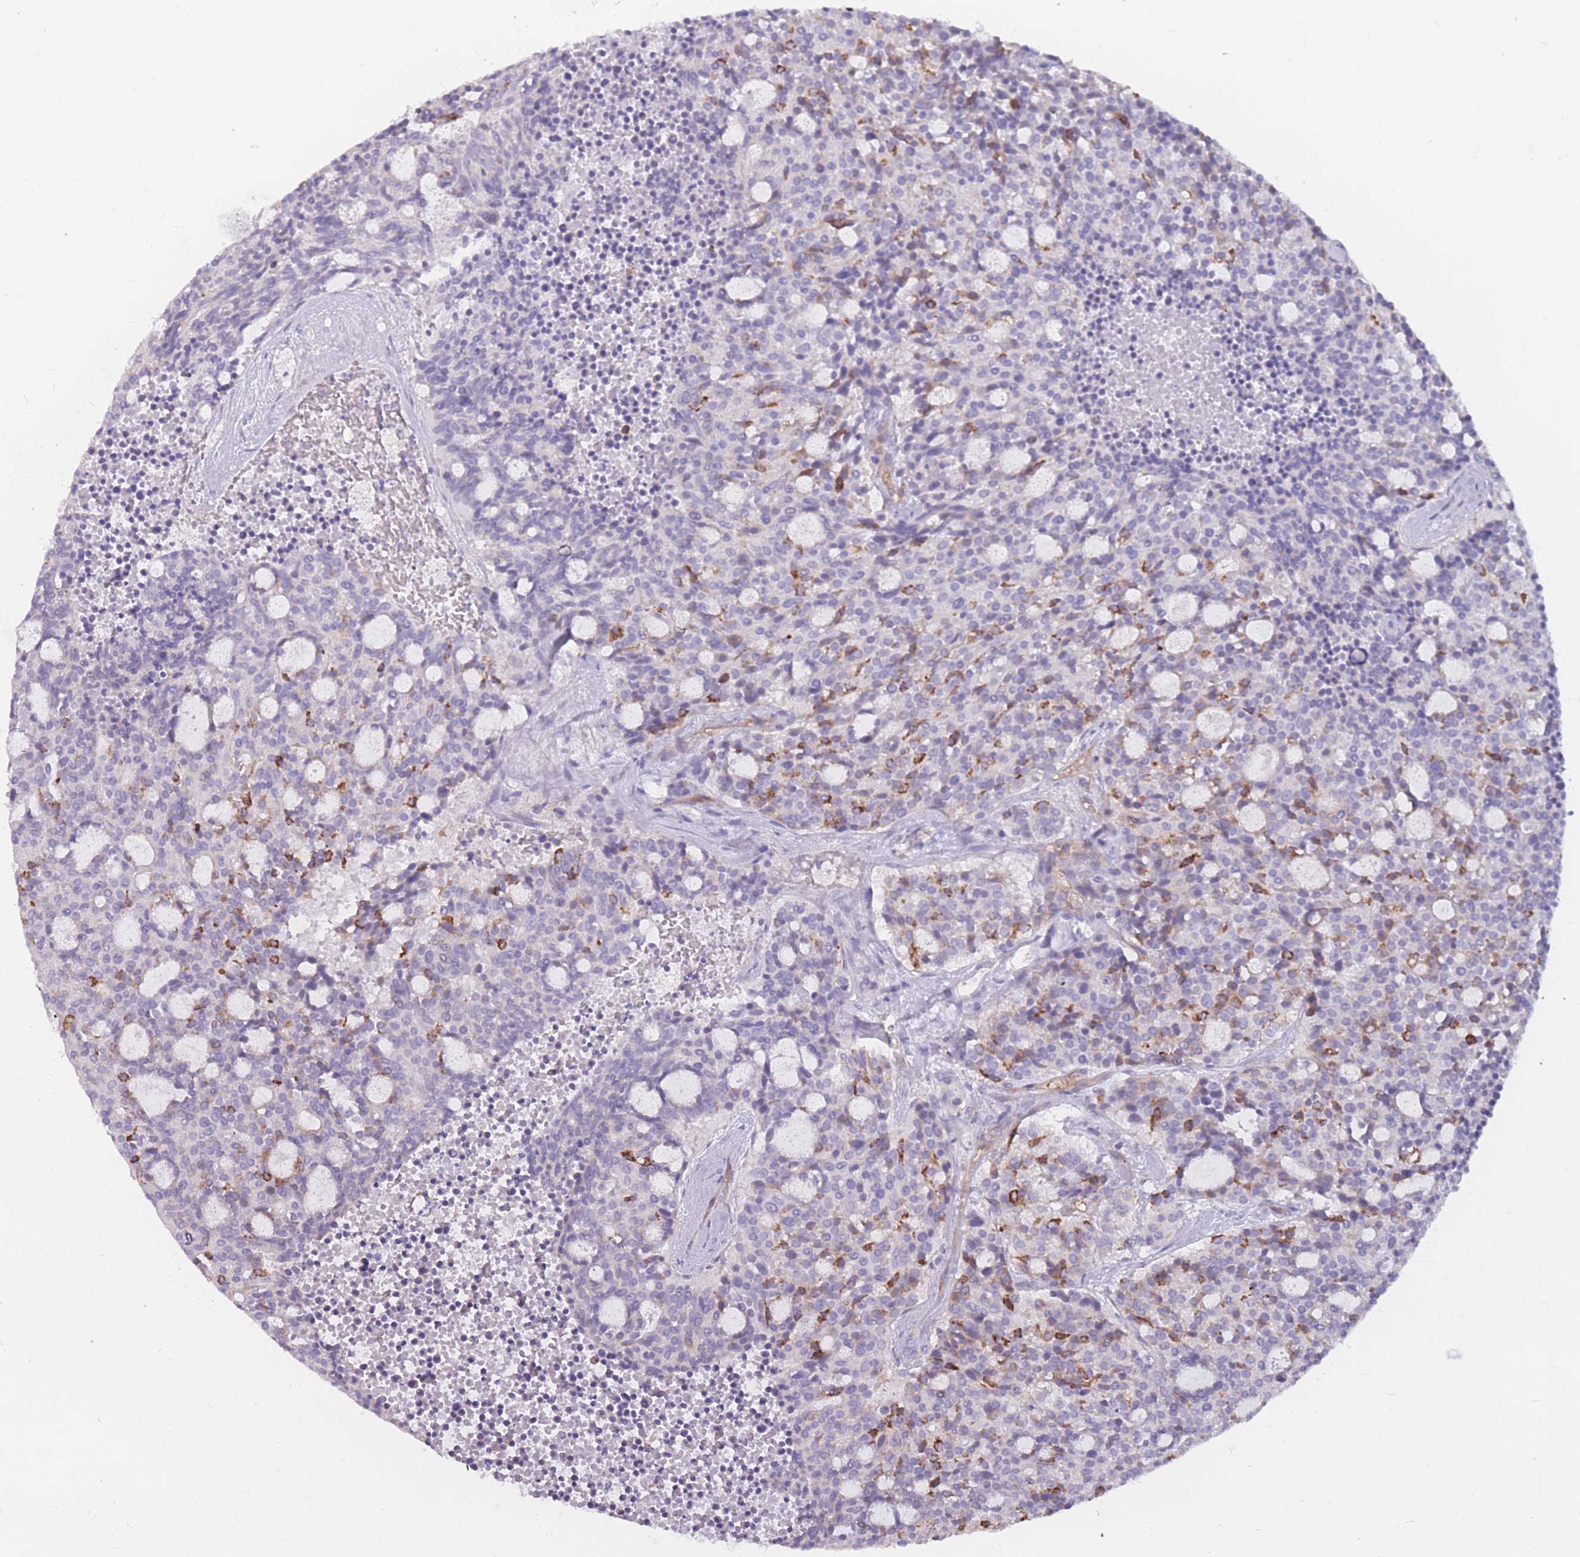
{"staining": {"intensity": "moderate", "quantity": "<25%", "location": "cytoplasmic/membranous"}, "tissue": "carcinoid", "cell_type": "Tumor cells", "image_type": "cancer", "snomed": [{"axis": "morphology", "description": "Carcinoid, malignant, NOS"}, {"axis": "topography", "description": "Pancreas"}], "caption": "Carcinoid stained for a protein displays moderate cytoplasmic/membranous positivity in tumor cells.", "gene": "GNA11", "patient": {"sex": "female", "age": 54}}